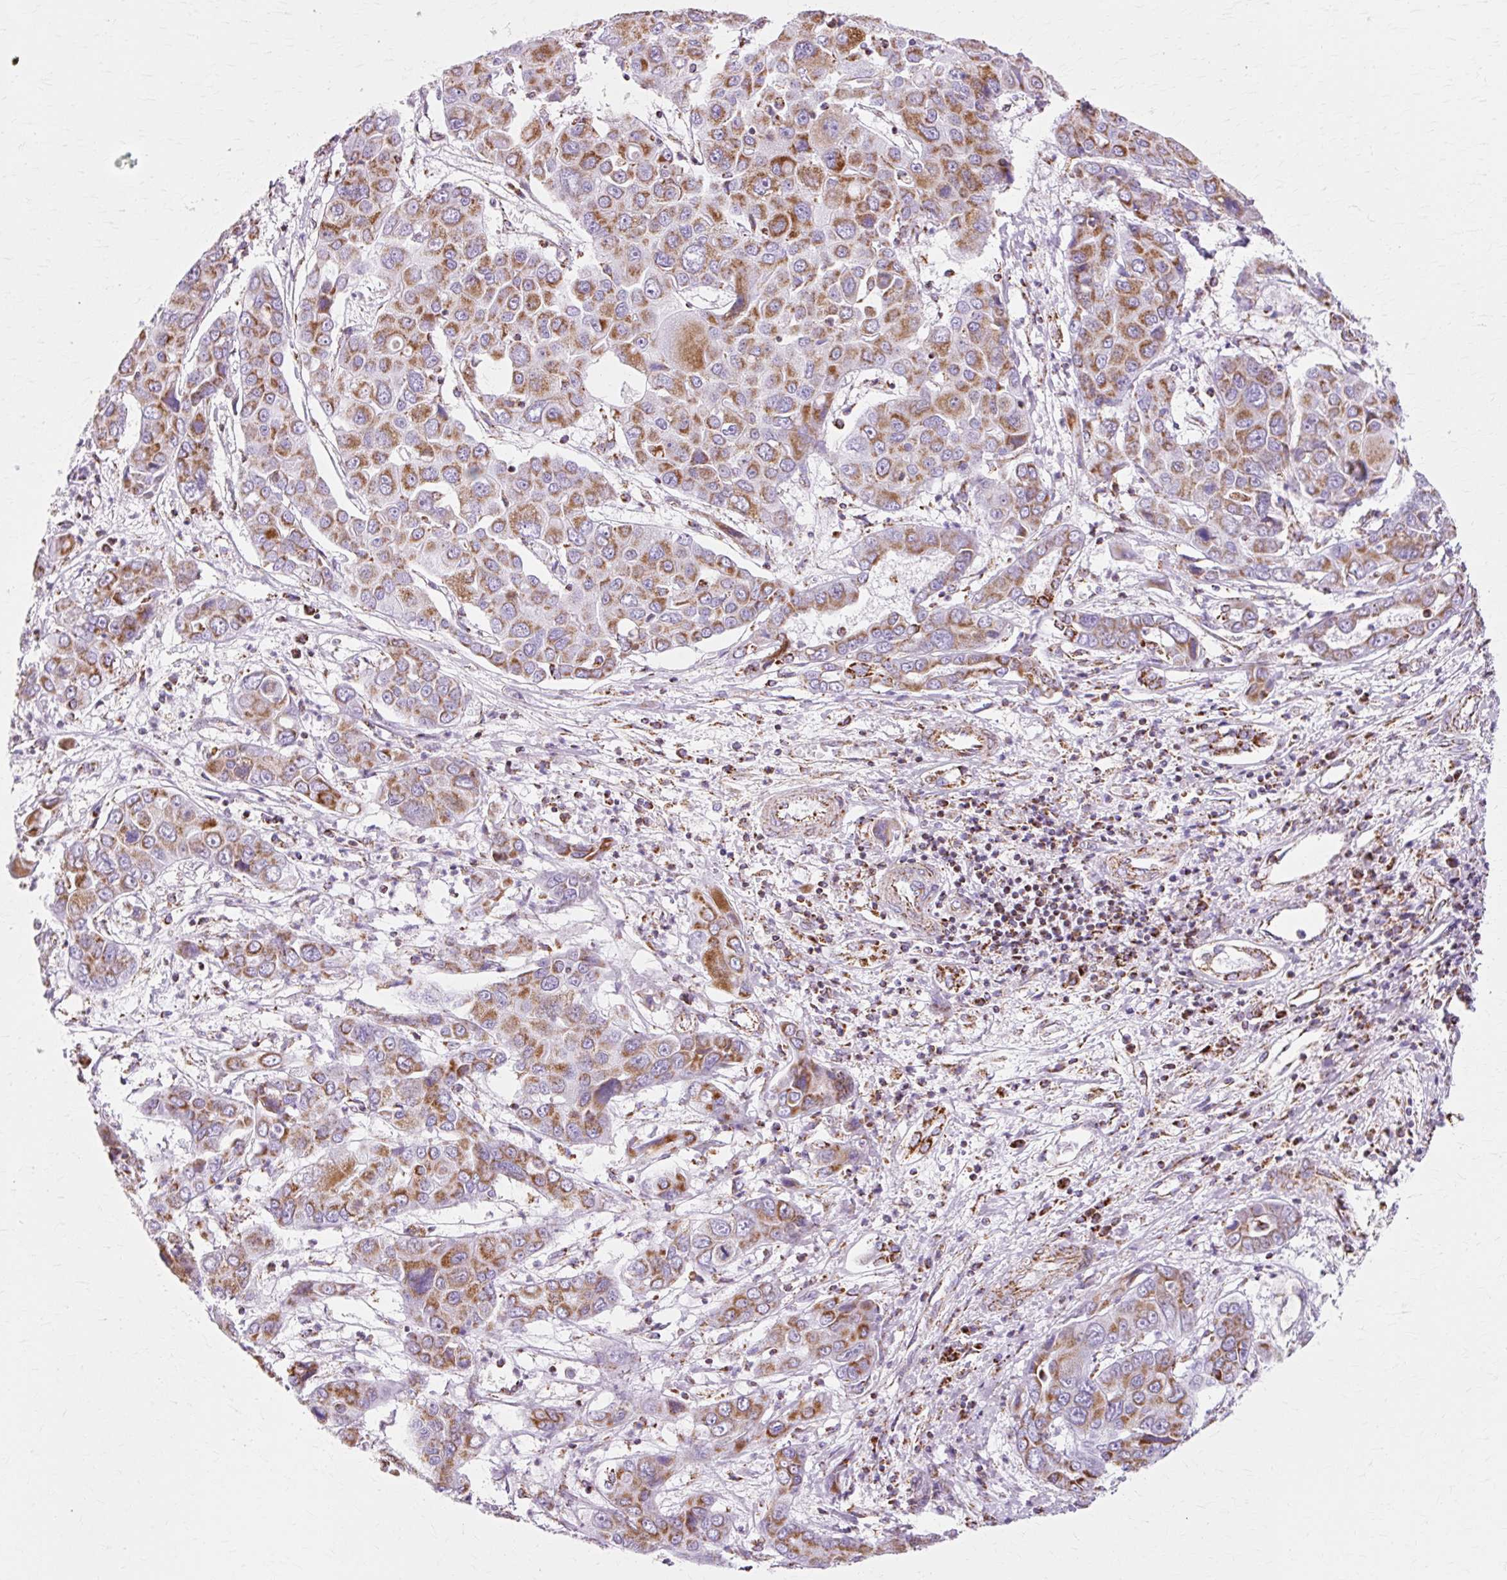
{"staining": {"intensity": "moderate", "quantity": ">75%", "location": "cytoplasmic/membranous"}, "tissue": "liver cancer", "cell_type": "Tumor cells", "image_type": "cancer", "snomed": [{"axis": "morphology", "description": "Cholangiocarcinoma"}, {"axis": "topography", "description": "Liver"}], "caption": "The immunohistochemical stain labels moderate cytoplasmic/membranous positivity in tumor cells of cholangiocarcinoma (liver) tissue.", "gene": "ATP5PO", "patient": {"sex": "male", "age": 67}}